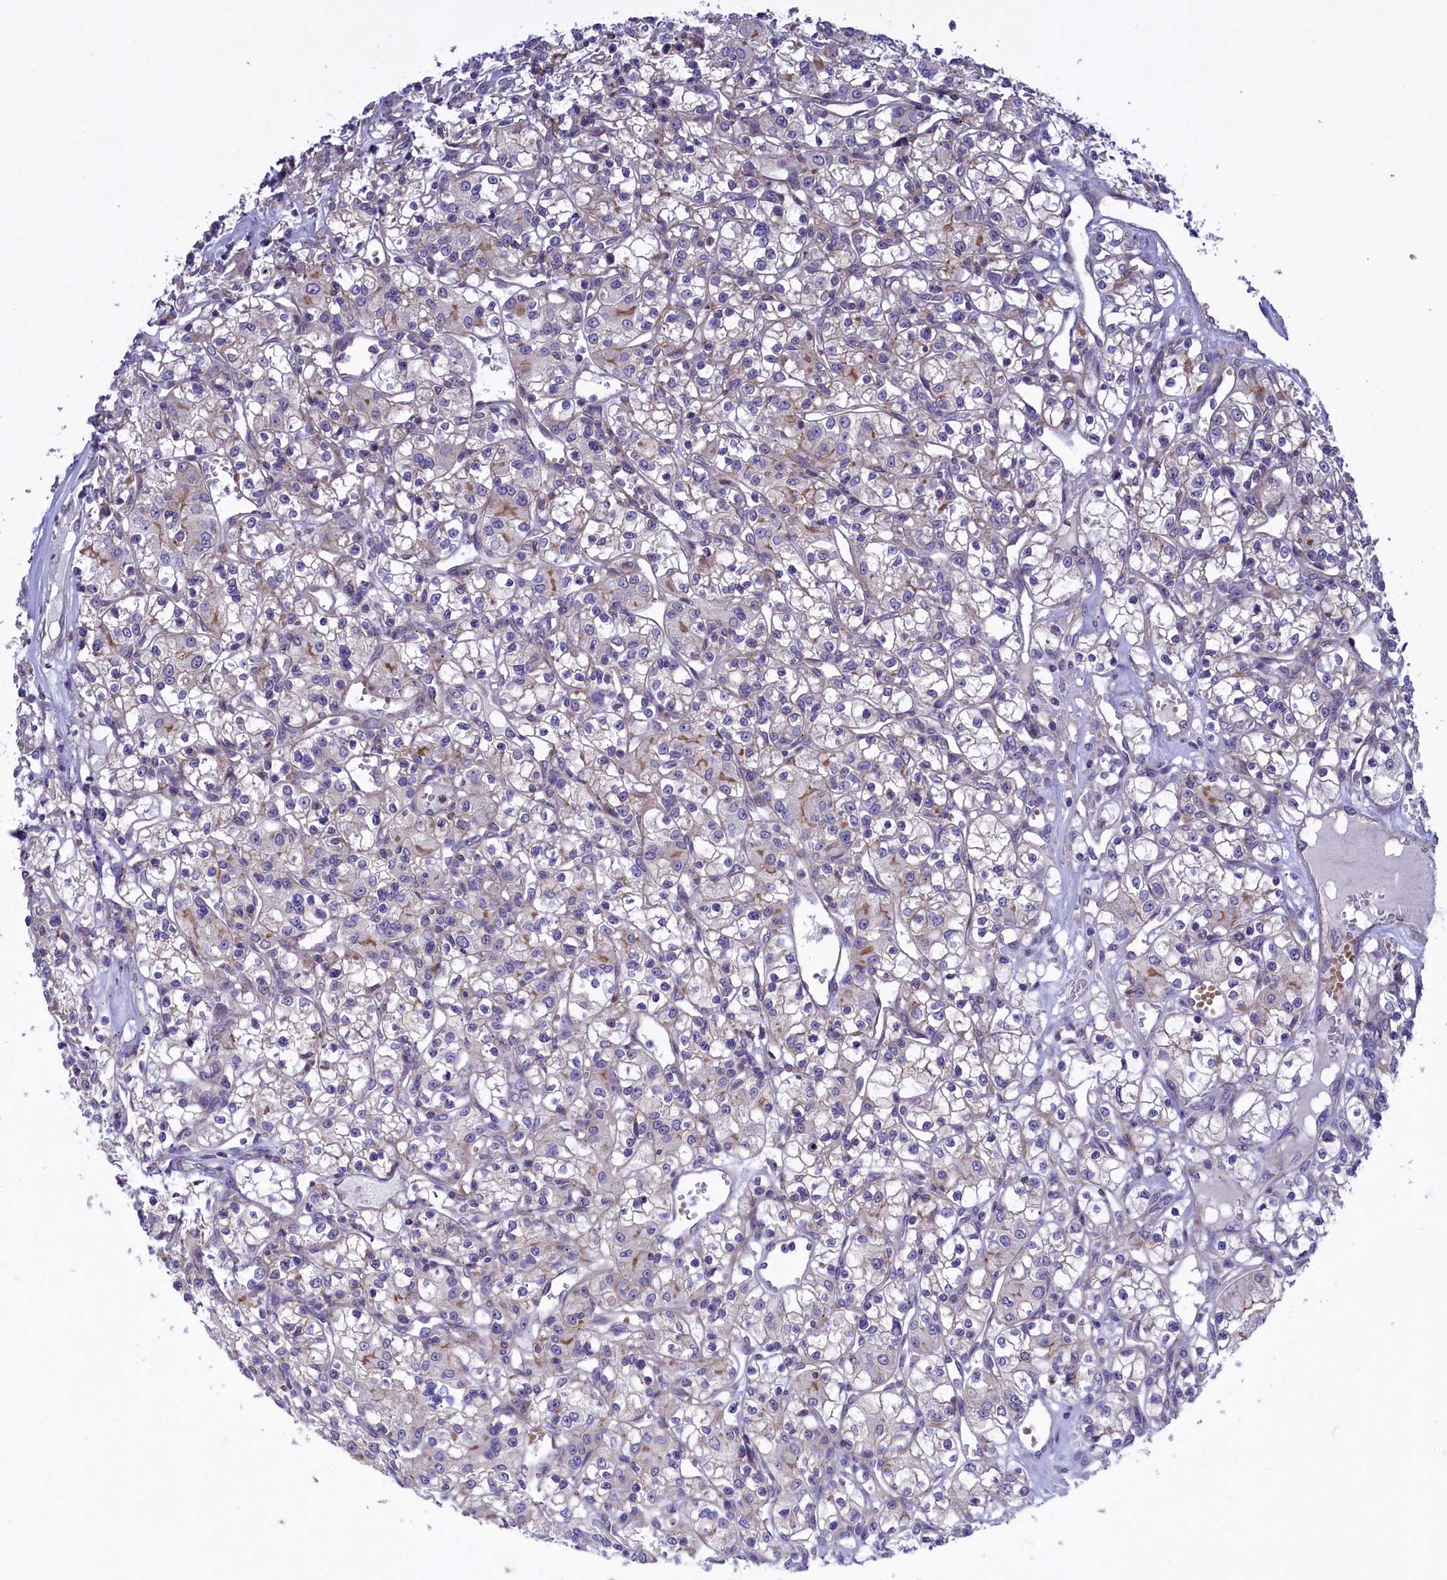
{"staining": {"intensity": "negative", "quantity": "none", "location": "none"}, "tissue": "renal cancer", "cell_type": "Tumor cells", "image_type": "cancer", "snomed": [{"axis": "morphology", "description": "Adenocarcinoma, NOS"}, {"axis": "topography", "description": "Kidney"}], "caption": "Tumor cells show no significant protein staining in adenocarcinoma (renal). The staining was performed using DAB to visualize the protein expression in brown, while the nuclei were stained in blue with hematoxylin (Magnification: 20x).", "gene": "HYKK", "patient": {"sex": "female", "age": 59}}